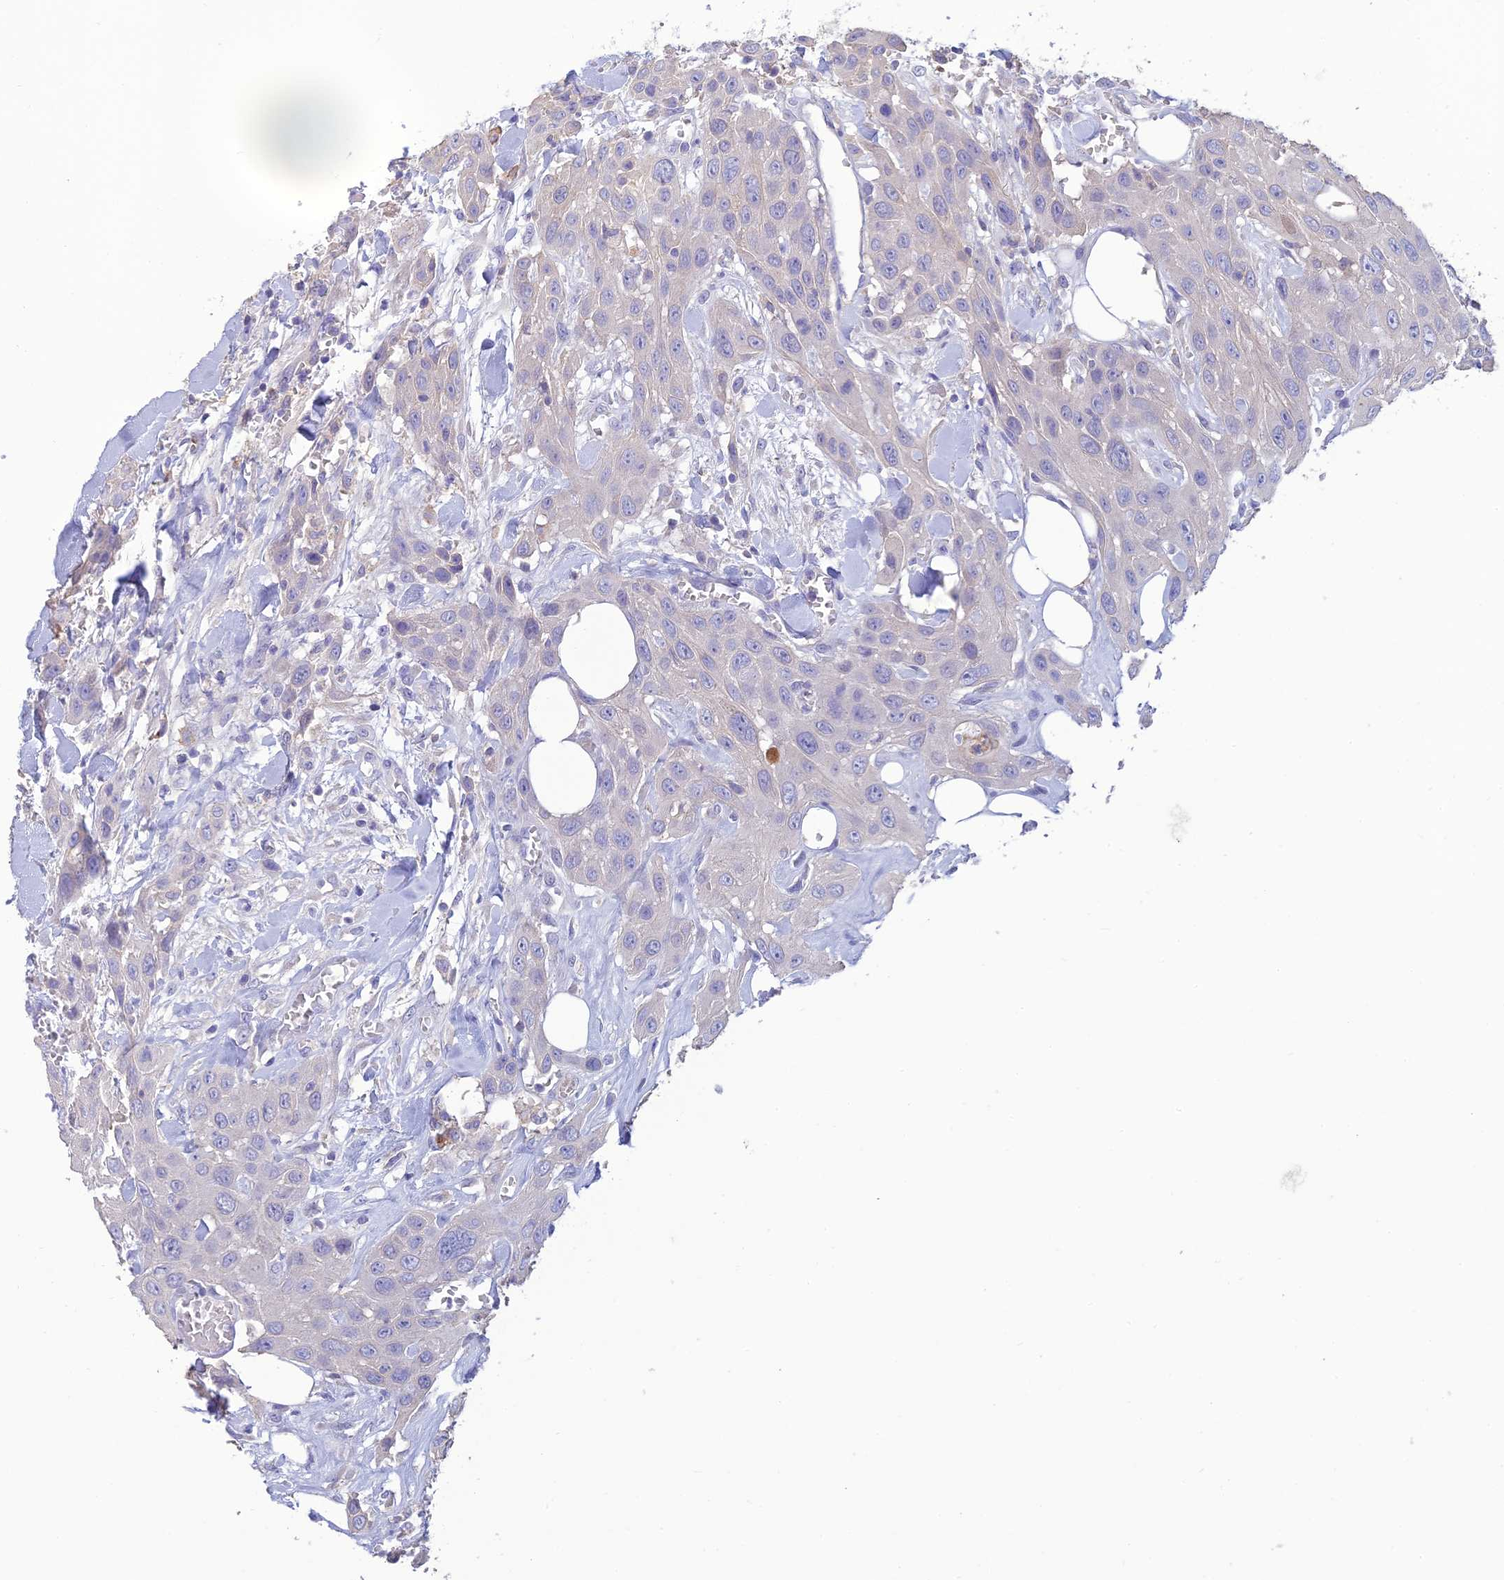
{"staining": {"intensity": "negative", "quantity": "none", "location": "none"}, "tissue": "head and neck cancer", "cell_type": "Tumor cells", "image_type": "cancer", "snomed": [{"axis": "morphology", "description": "Squamous cell carcinoma, NOS"}, {"axis": "topography", "description": "Head-Neck"}], "caption": "Tumor cells show no significant expression in head and neck cancer (squamous cell carcinoma). (Immunohistochemistry, brightfield microscopy, high magnification).", "gene": "SFT2D2", "patient": {"sex": "male", "age": 81}}